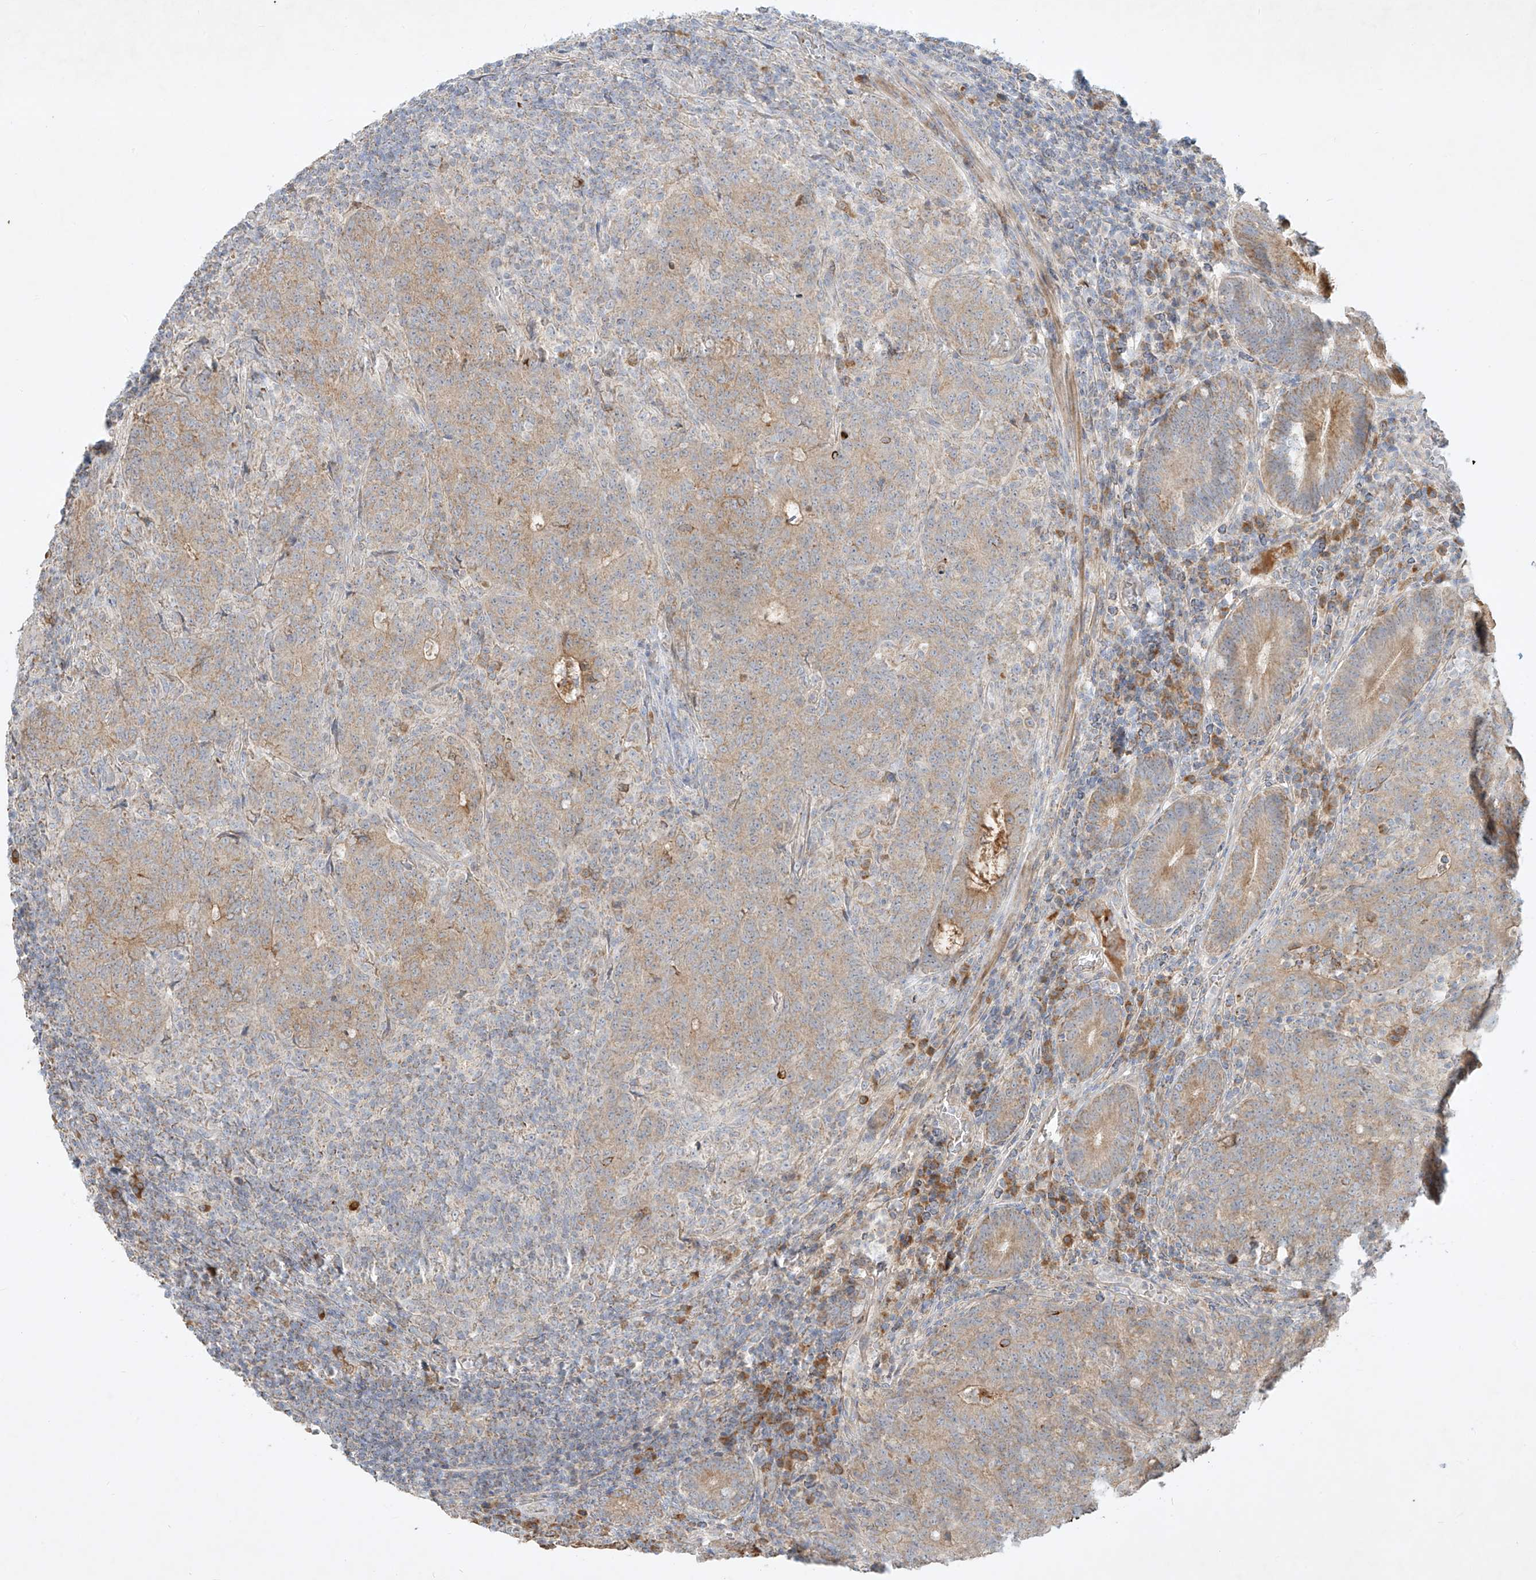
{"staining": {"intensity": "moderate", "quantity": "25%-75%", "location": "cytoplasmic/membranous"}, "tissue": "colorectal cancer", "cell_type": "Tumor cells", "image_type": "cancer", "snomed": [{"axis": "morphology", "description": "Normal tissue, NOS"}, {"axis": "morphology", "description": "Adenocarcinoma, NOS"}, {"axis": "topography", "description": "Colon"}], "caption": "A high-resolution image shows IHC staining of colorectal cancer, which displays moderate cytoplasmic/membranous staining in about 25%-75% of tumor cells.", "gene": "KPNA7", "patient": {"sex": "female", "age": 75}}